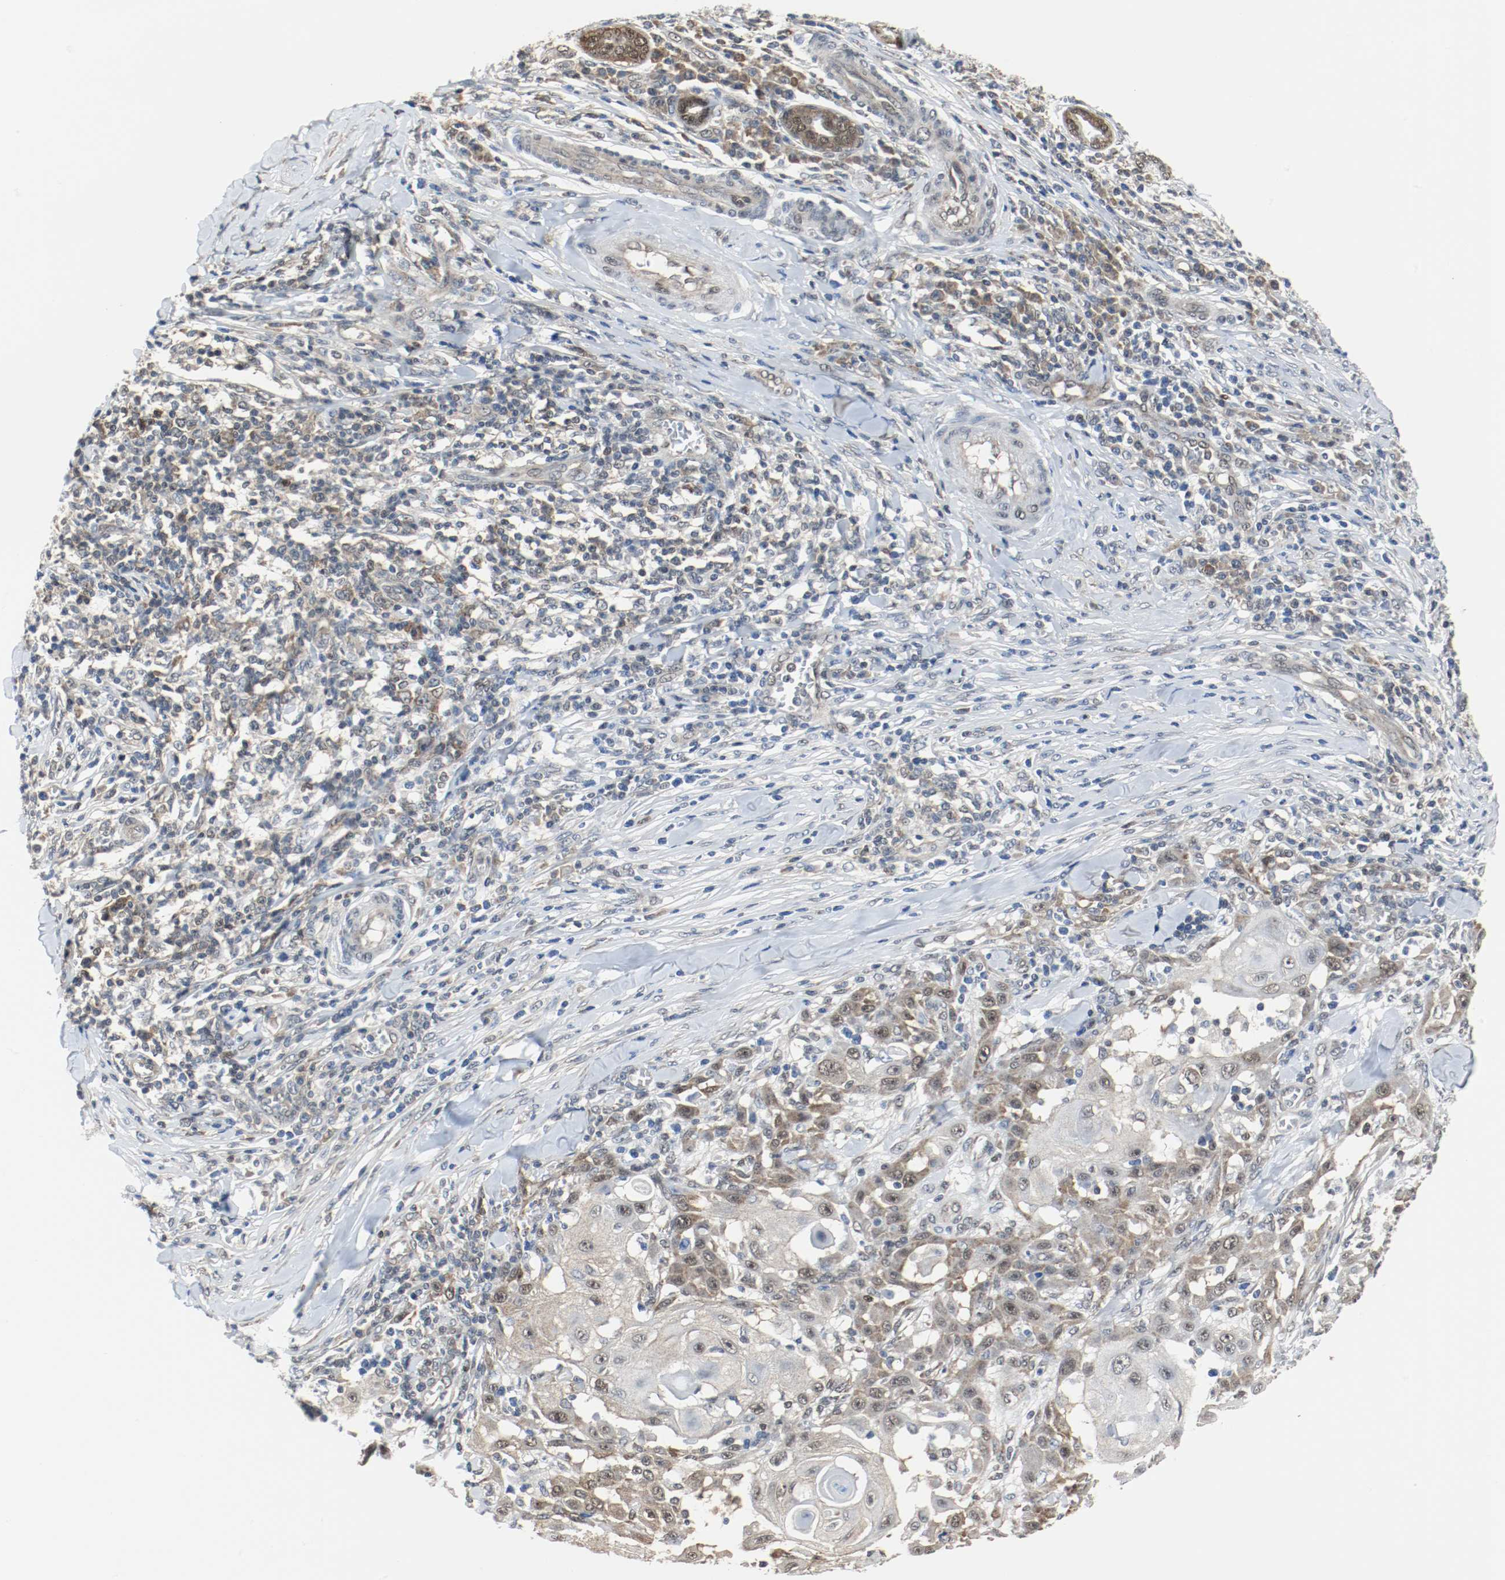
{"staining": {"intensity": "weak", "quantity": ">75%", "location": "cytoplasmic/membranous,nuclear"}, "tissue": "skin cancer", "cell_type": "Tumor cells", "image_type": "cancer", "snomed": [{"axis": "morphology", "description": "Squamous cell carcinoma, NOS"}, {"axis": "topography", "description": "Skin"}], "caption": "Skin cancer stained with a brown dye reveals weak cytoplasmic/membranous and nuclear positive expression in approximately >75% of tumor cells.", "gene": "PPME1", "patient": {"sex": "male", "age": 24}}